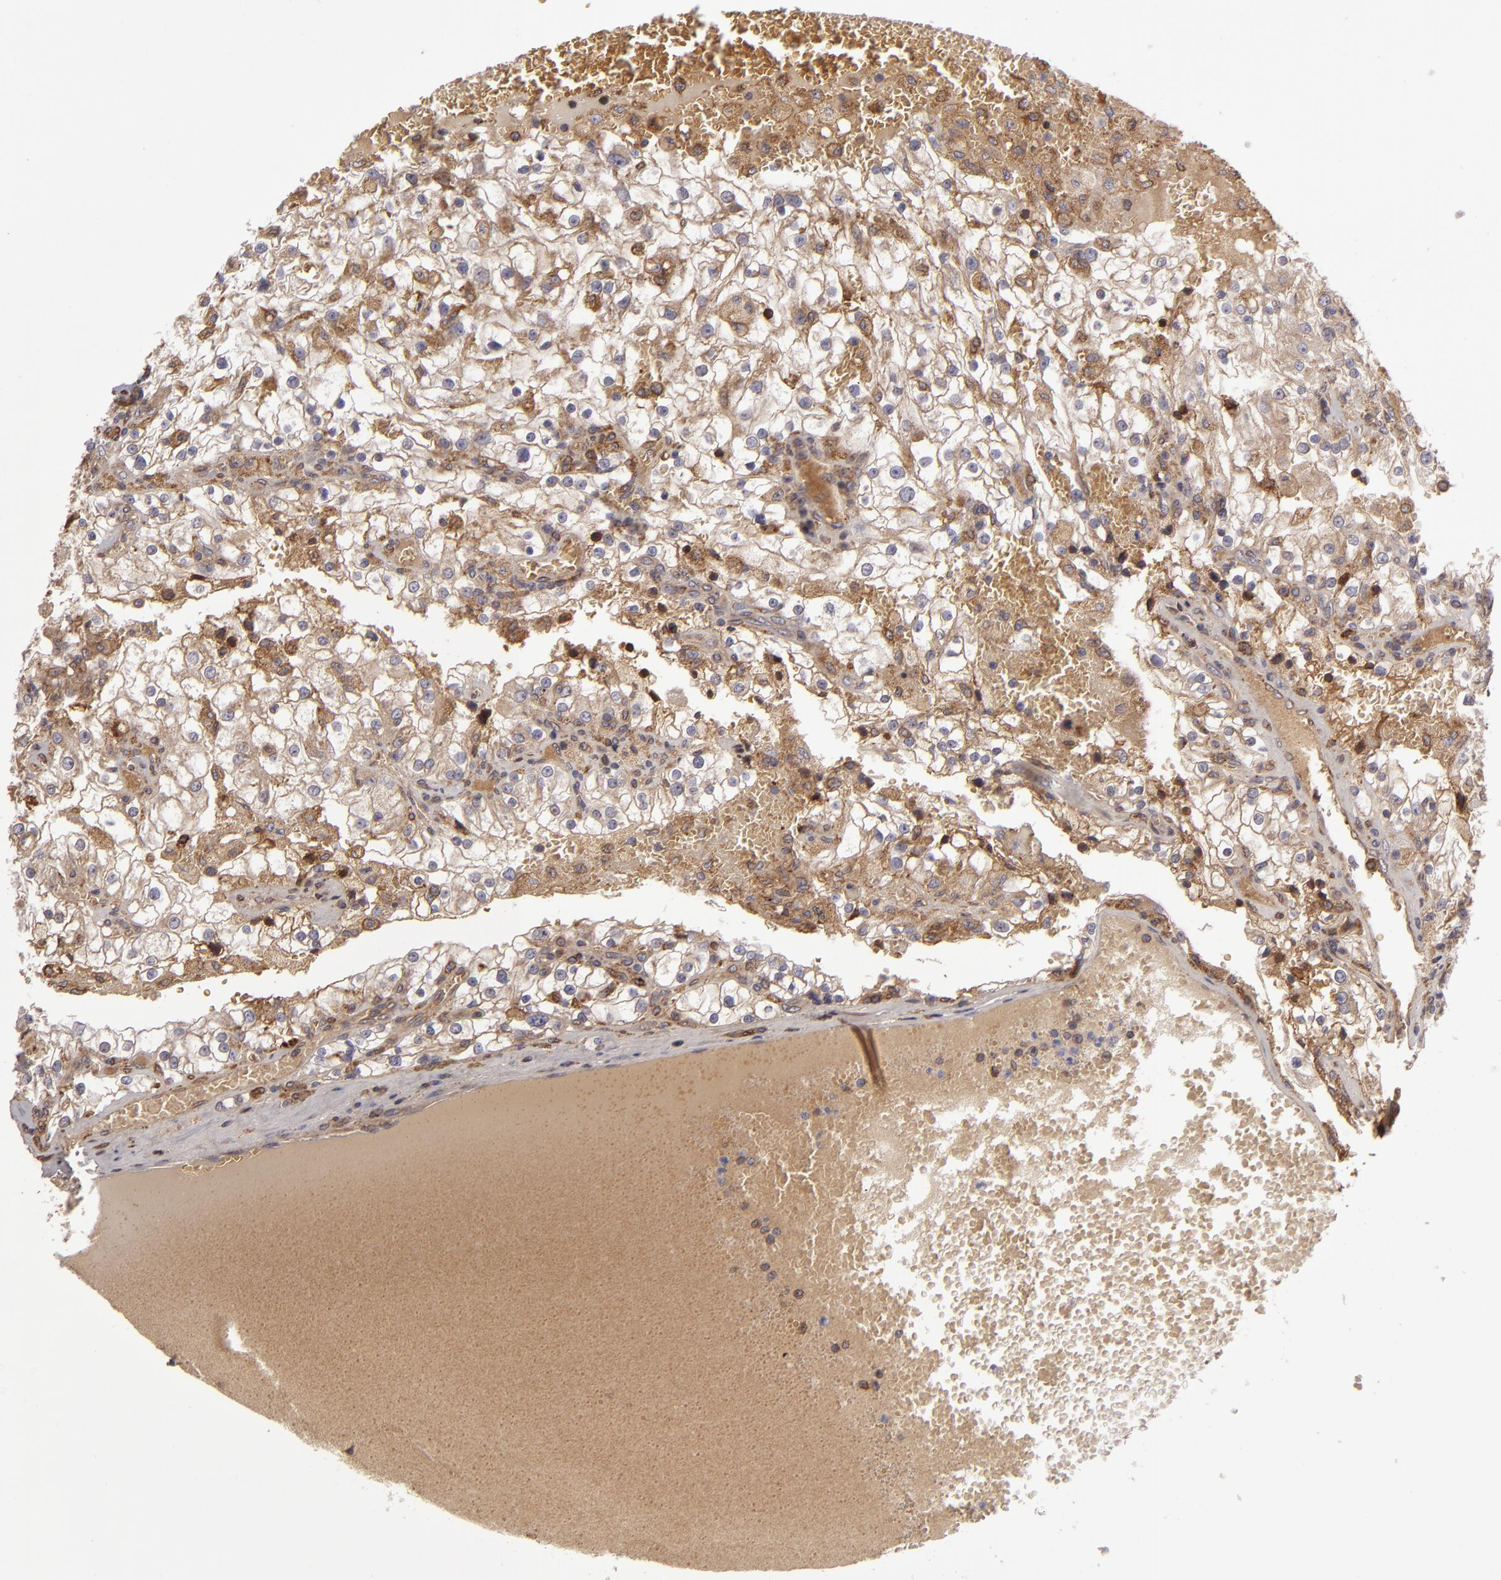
{"staining": {"intensity": "moderate", "quantity": ">75%", "location": "cytoplasmic/membranous"}, "tissue": "renal cancer", "cell_type": "Tumor cells", "image_type": "cancer", "snomed": [{"axis": "morphology", "description": "Adenocarcinoma, NOS"}, {"axis": "topography", "description": "Kidney"}], "caption": "Tumor cells show moderate cytoplasmic/membranous positivity in about >75% of cells in renal adenocarcinoma.", "gene": "CFB", "patient": {"sex": "female", "age": 74}}